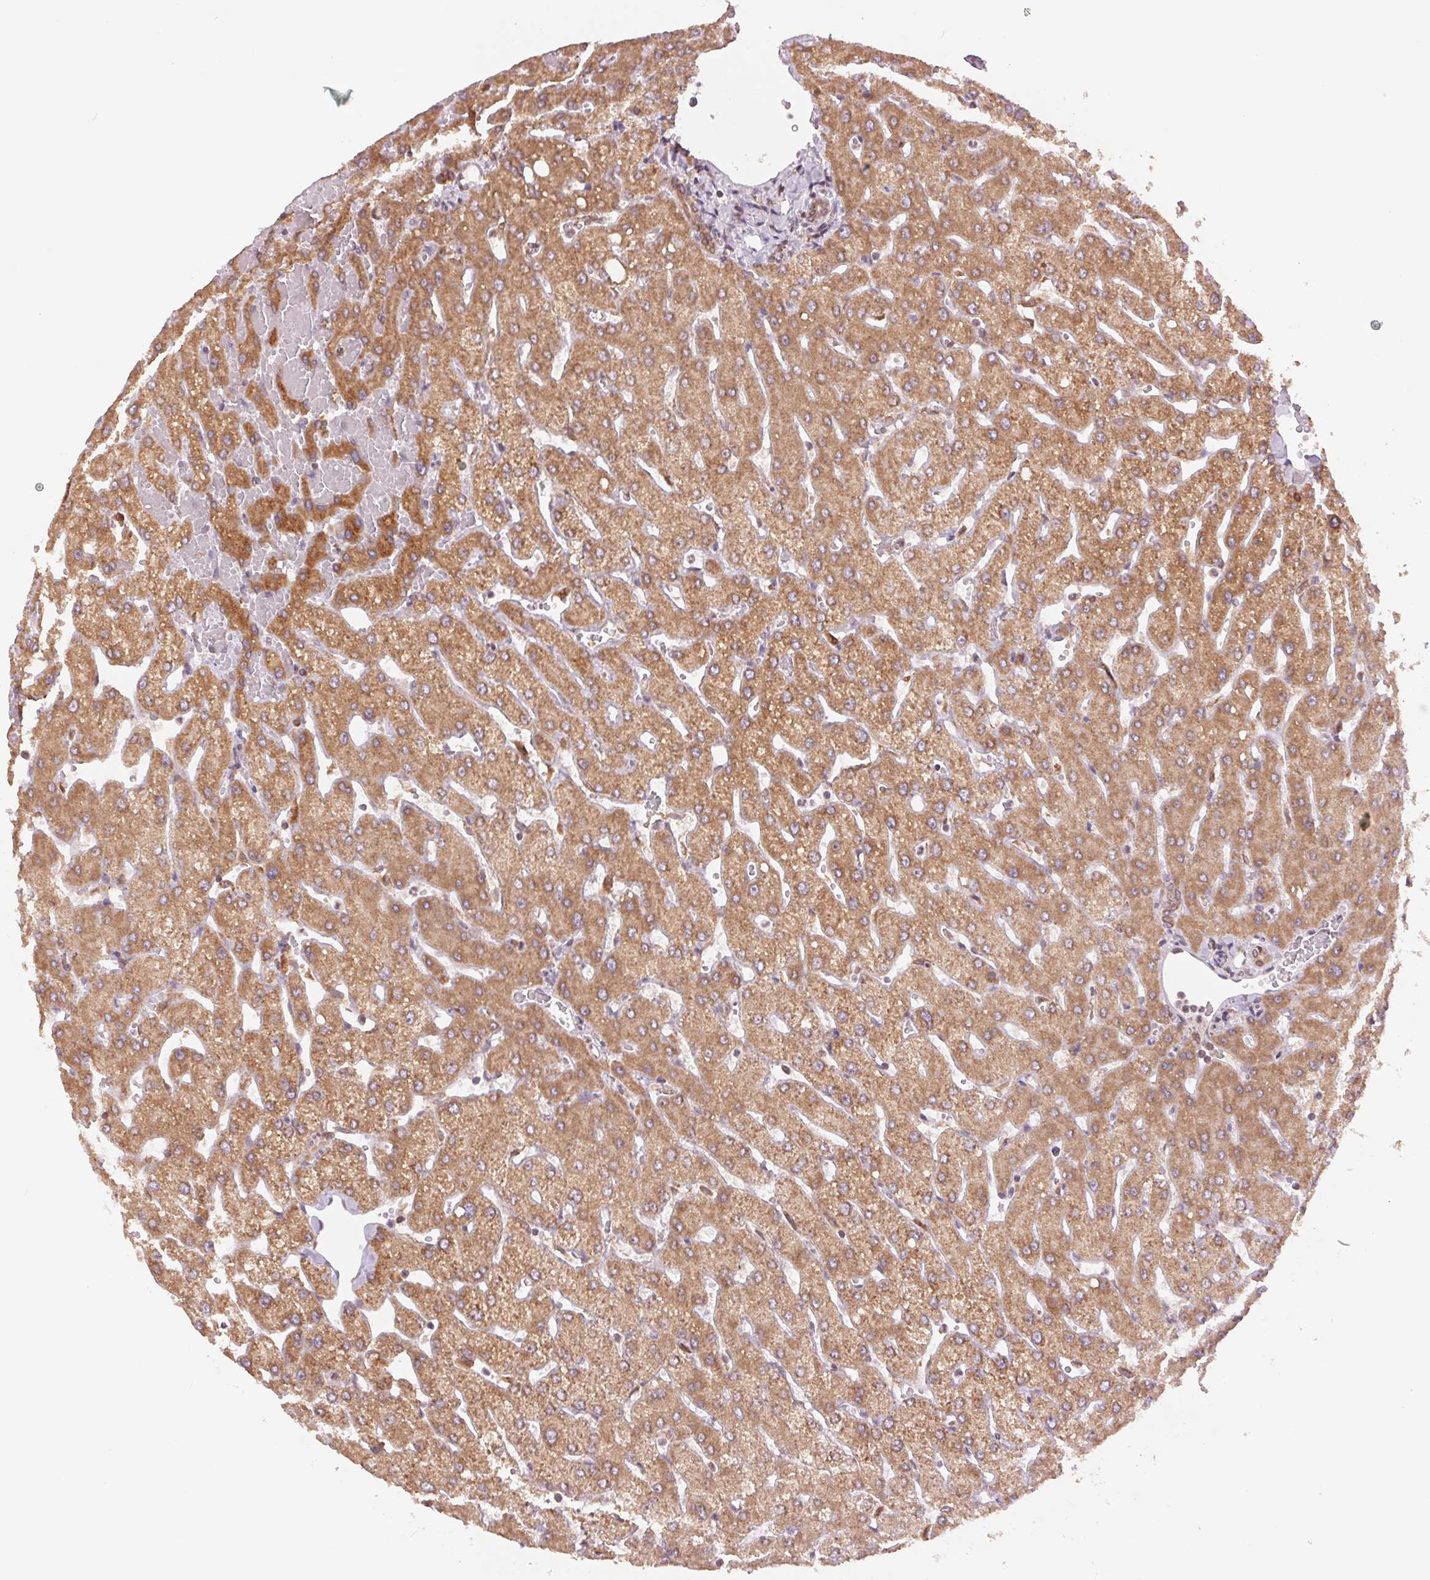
{"staining": {"intensity": "moderate", "quantity": ">75%", "location": "cytoplasmic/membranous"}, "tissue": "liver", "cell_type": "Cholangiocytes", "image_type": "normal", "snomed": [{"axis": "morphology", "description": "Normal tissue, NOS"}, {"axis": "topography", "description": "Liver"}], "caption": "Immunohistochemistry (DAB) staining of unremarkable liver shows moderate cytoplasmic/membranous protein positivity in approximately >75% of cholangiocytes. (Stains: DAB in brown, nuclei in blue, Microscopy: brightfield microscopy at high magnification).", "gene": "TECR", "patient": {"sex": "female", "age": 54}}